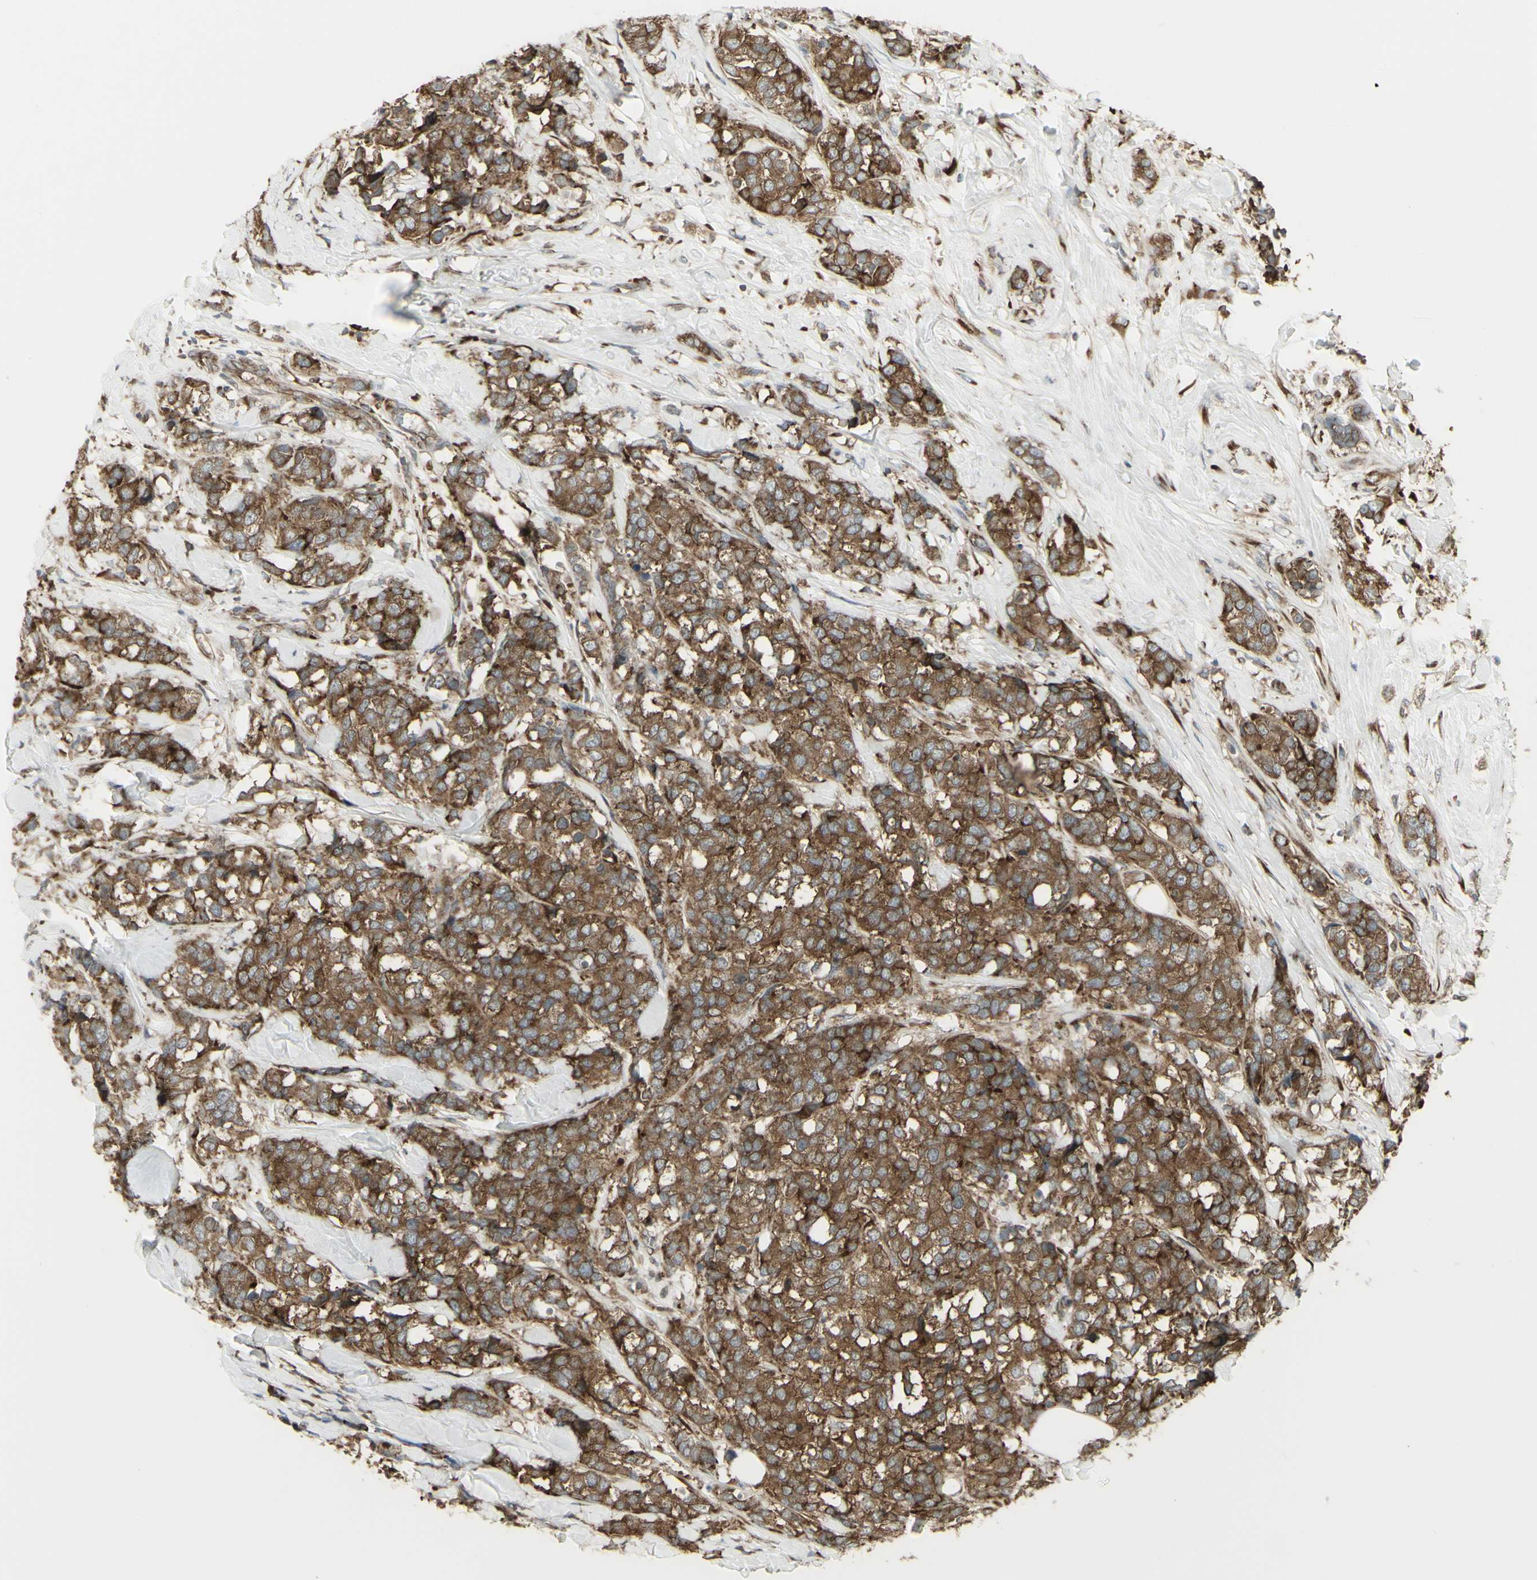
{"staining": {"intensity": "moderate", "quantity": ">75%", "location": "cytoplasmic/membranous"}, "tissue": "breast cancer", "cell_type": "Tumor cells", "image_type": "cancer", "snomed": [{"axis": "morphology", "description": "Lobular carcinoma"}, {"axis": "topography", "description": "Breast"}], "caption": "Immunohistochemical staining of human lobular carcinoma (breast) demonstrates medium levels of moderate cytoplasmic/membranous protein expression in about >75% of tumor cells.", "gene": "FKBP3", "patient": {"sex": "female", "age": 59}}